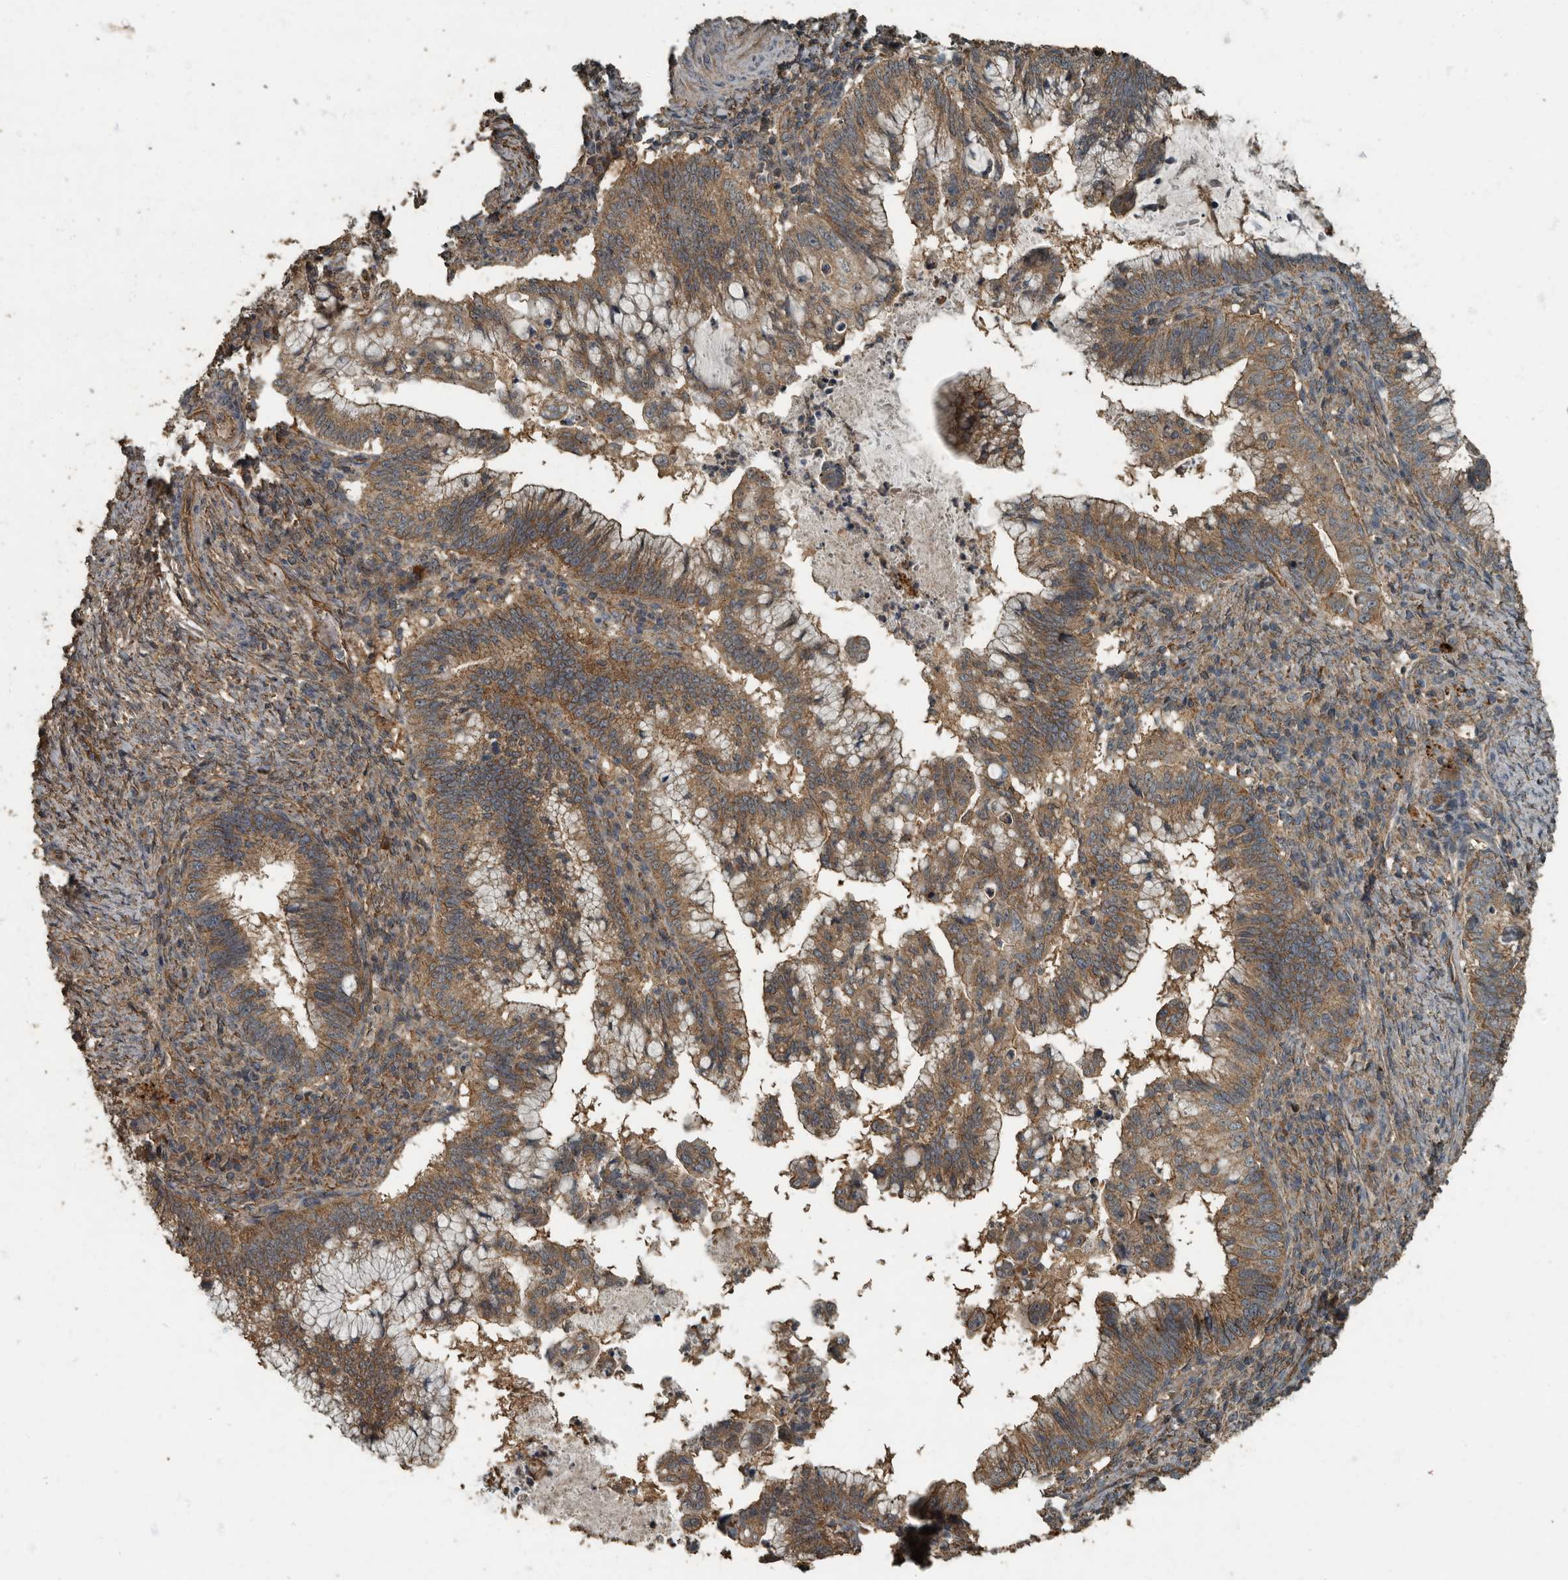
{"staining": {"intensity": "moderate", "quantity": ">75%", "location": "cytoplasmic/membranous"}, "tissue": "cervical cancer", "cell_type": "Tumor cells", "image_type": "cancer", "snomed": [{"axis": "morphology", "description": "Adenocarcinoma, NOS"}, {"axis": "topography", "description": "Cervix"}], "caption": "High-power microscopy captured an immunohistochemistry histopathology image of cervical cancer, revealing moderate cytoplasmic/membranous expression in about >75% of tumor cells. Immunohistochemistry (ihc) stains the protein in brown and the nuclei are stained blue.", "gene": "IL15RA", "patient": {"sex": "female", "age": 36}}